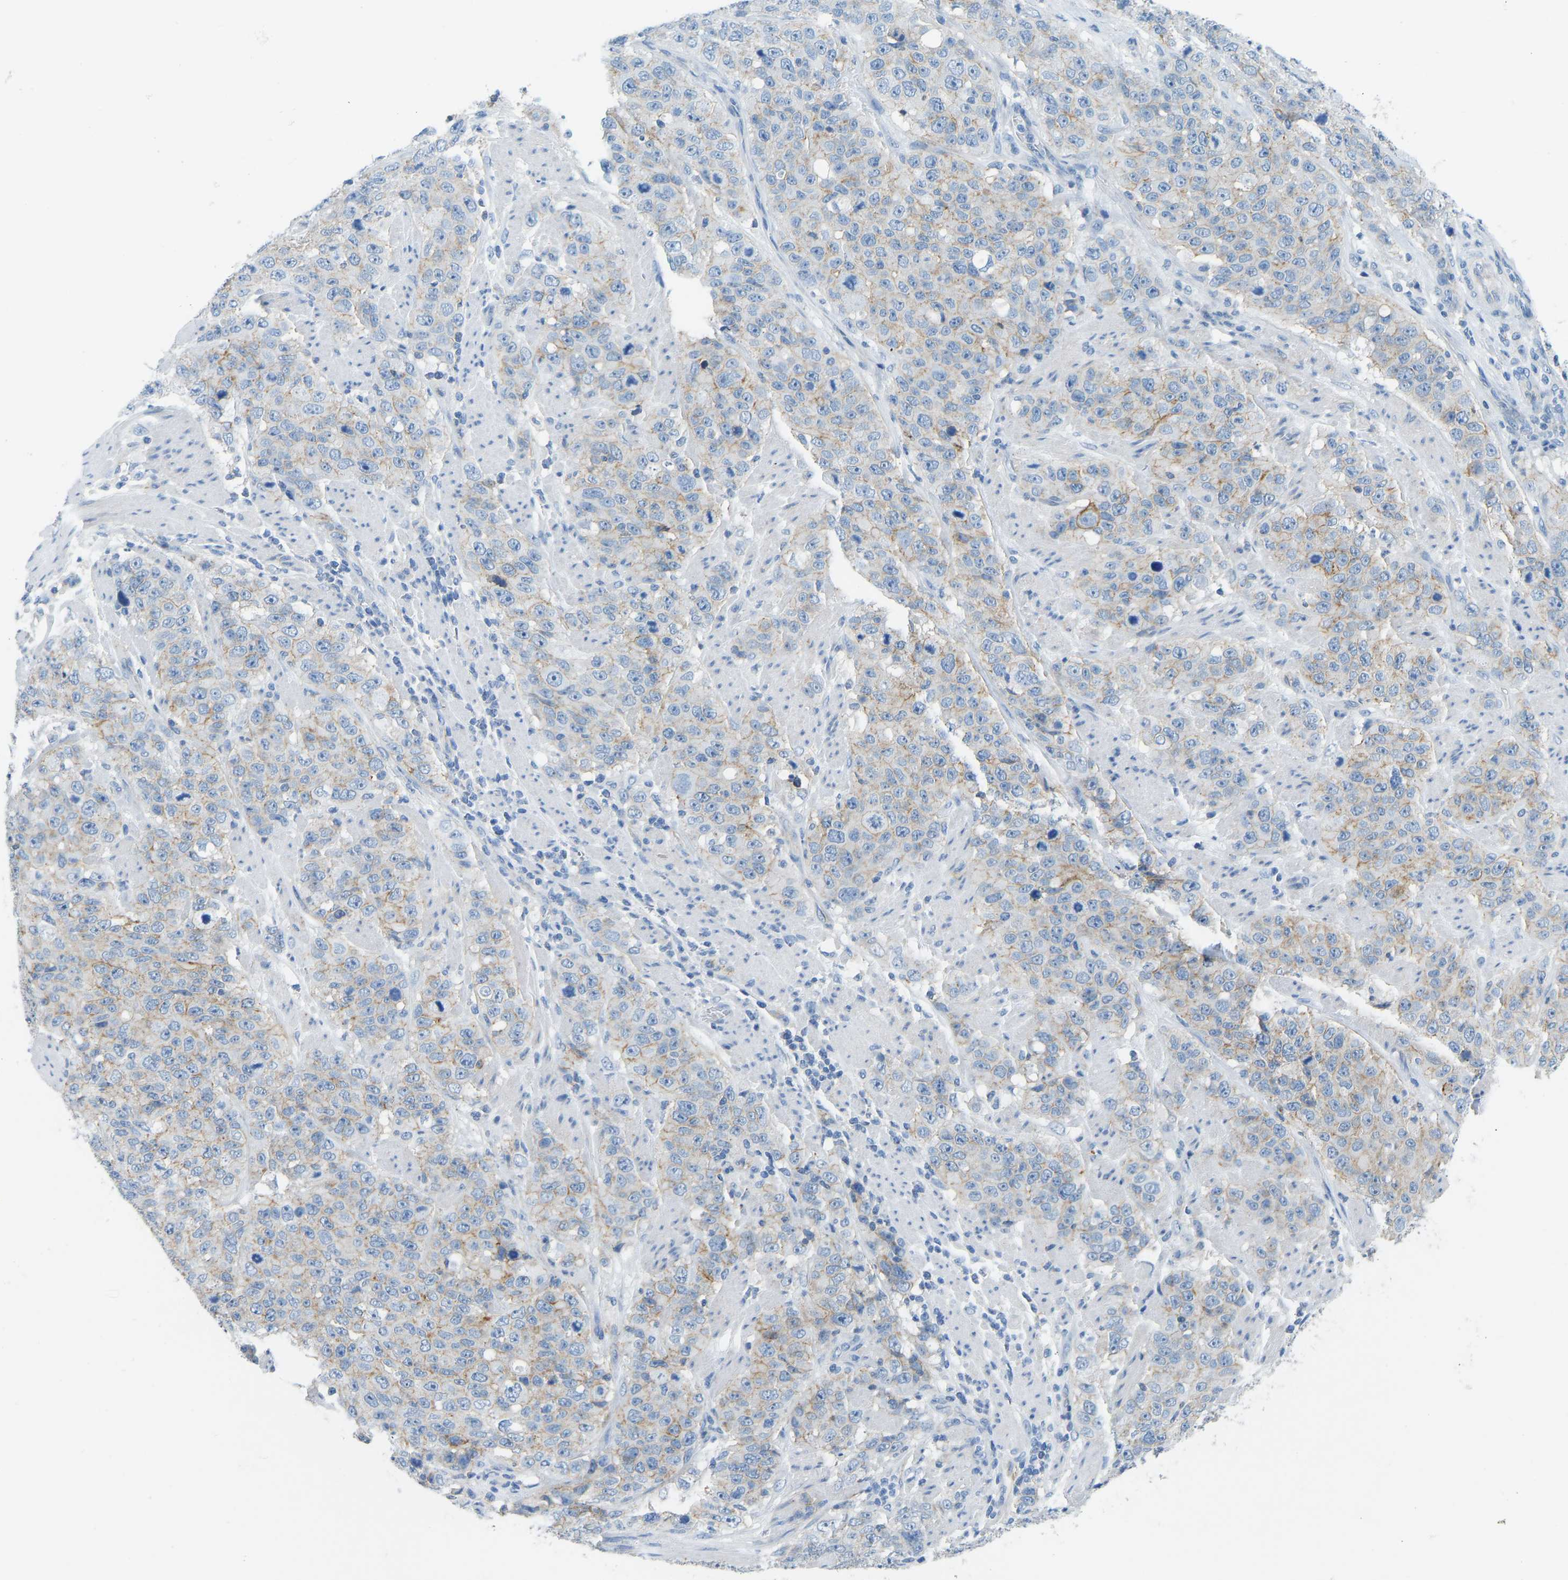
{"staining": {"intensity": "moderate", "quantity": "25%-75%", "location": "cytoplasmic/membranous"}, "tissue": "stomach cancer", "cell_type": "Tumor cells", "image_type": "cancer", "snomed": [{"axis": "morphology", "description": "Adenocarcinoma, NOS"}, {"axis": "topography", "description": "Stomach"}], "caption": "Human stomach adenocarcinoma stained with a brown dye exhibits moderate cytoplasmic/membranous positive positivity in about 25%-75% of tumor cells.", "gene": "ATP1A1", "patient": {"sex": "male", "age": 48}}